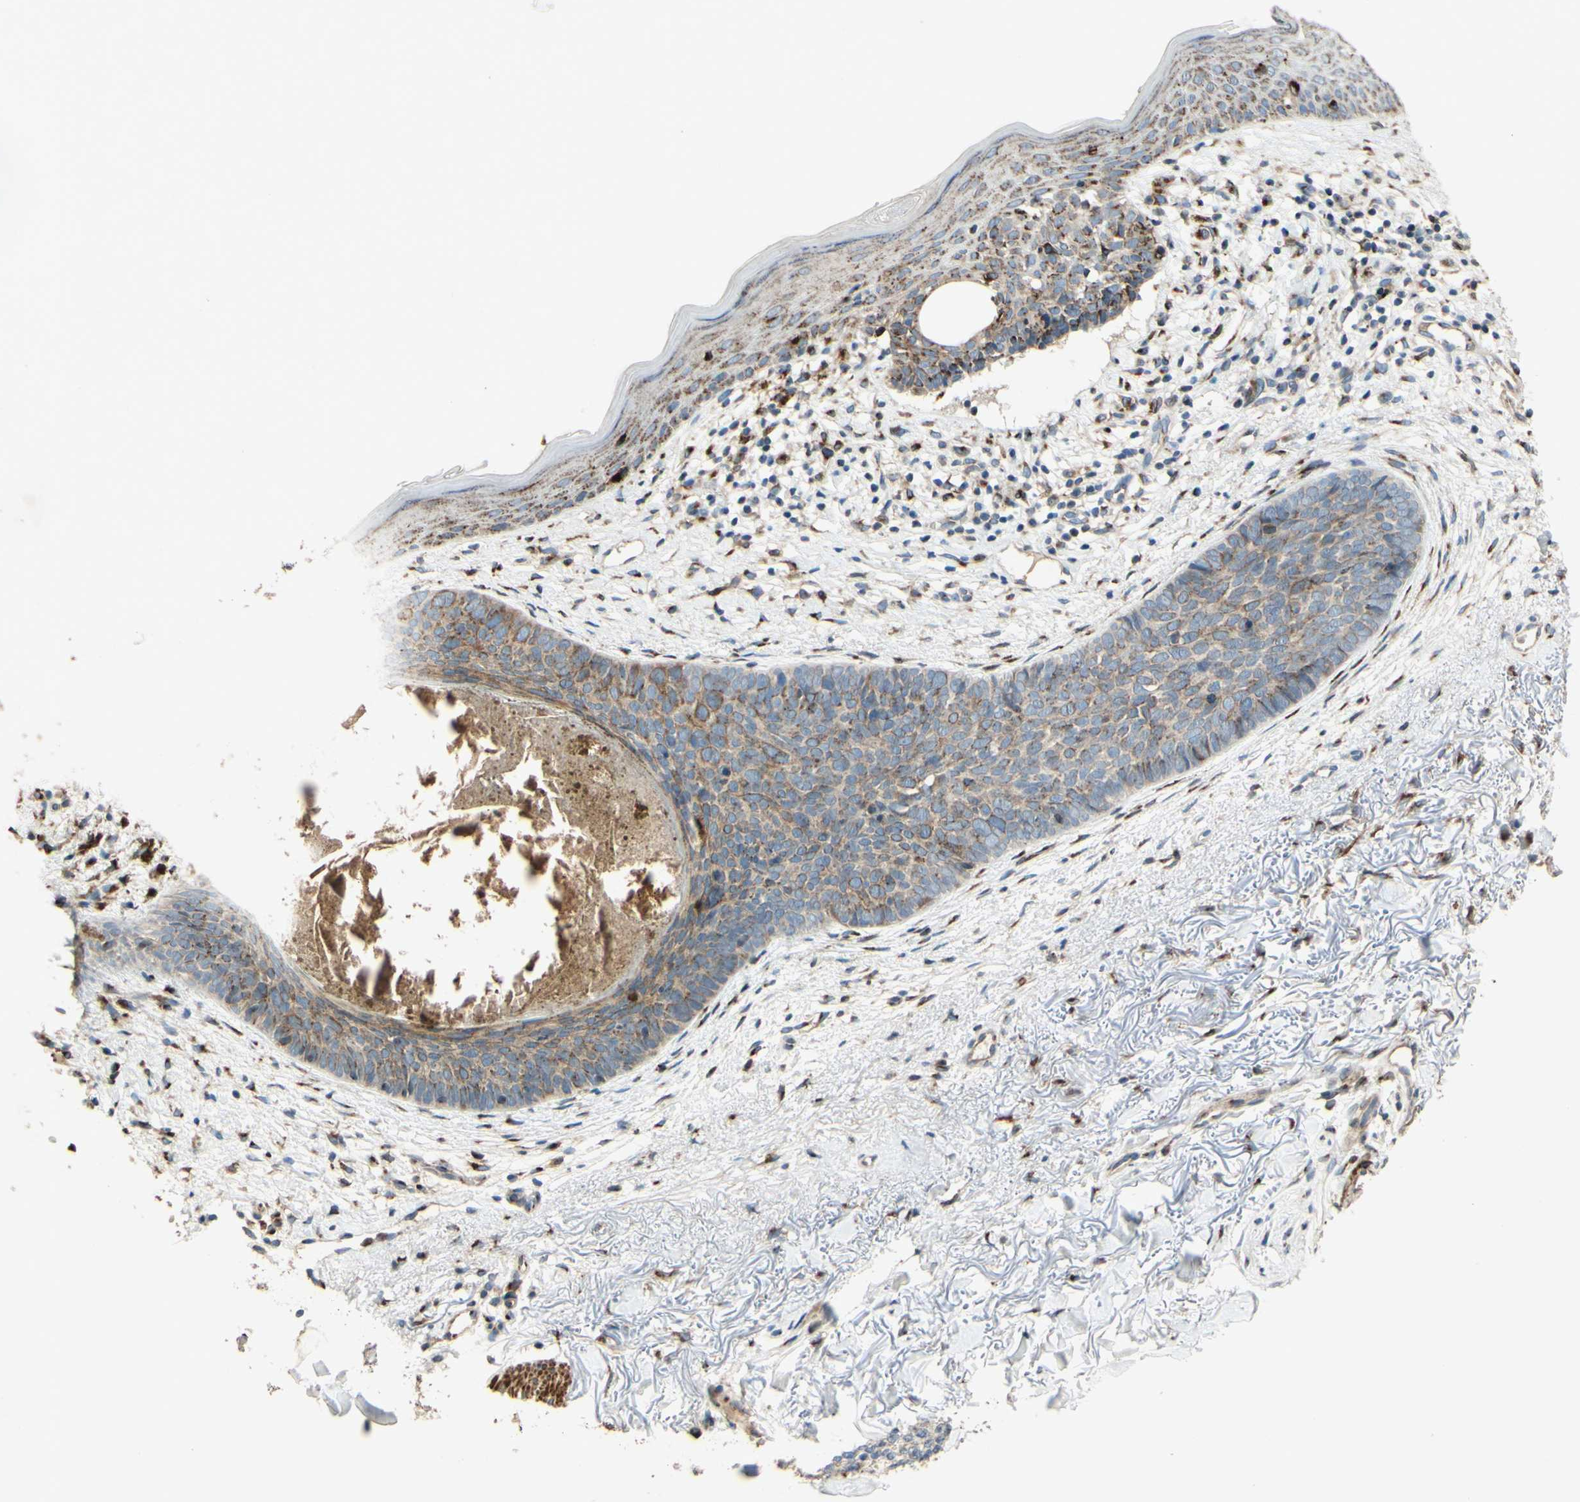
{"staining": {"intensity": "moderate", "quantity": ">75%", "location": "cytoplasmic/membranous"}, "tissue": "skin cancer", "cell_type": "Tumor cells", "image_type": "cancer", "snomed": [{"axis": "morphology", "description": "Basal cell carcinoma"}, {"axis": "topography", "description": "Skin"}], "caption": "Protein staining of skin cancer (basal cell carcinoma) tissue shows moderate cytoplasmic/membranous staining in approximately >75% of tumor cells.", "gene": "PTPRU", "patient": {"sex": "female", "age": 70}}